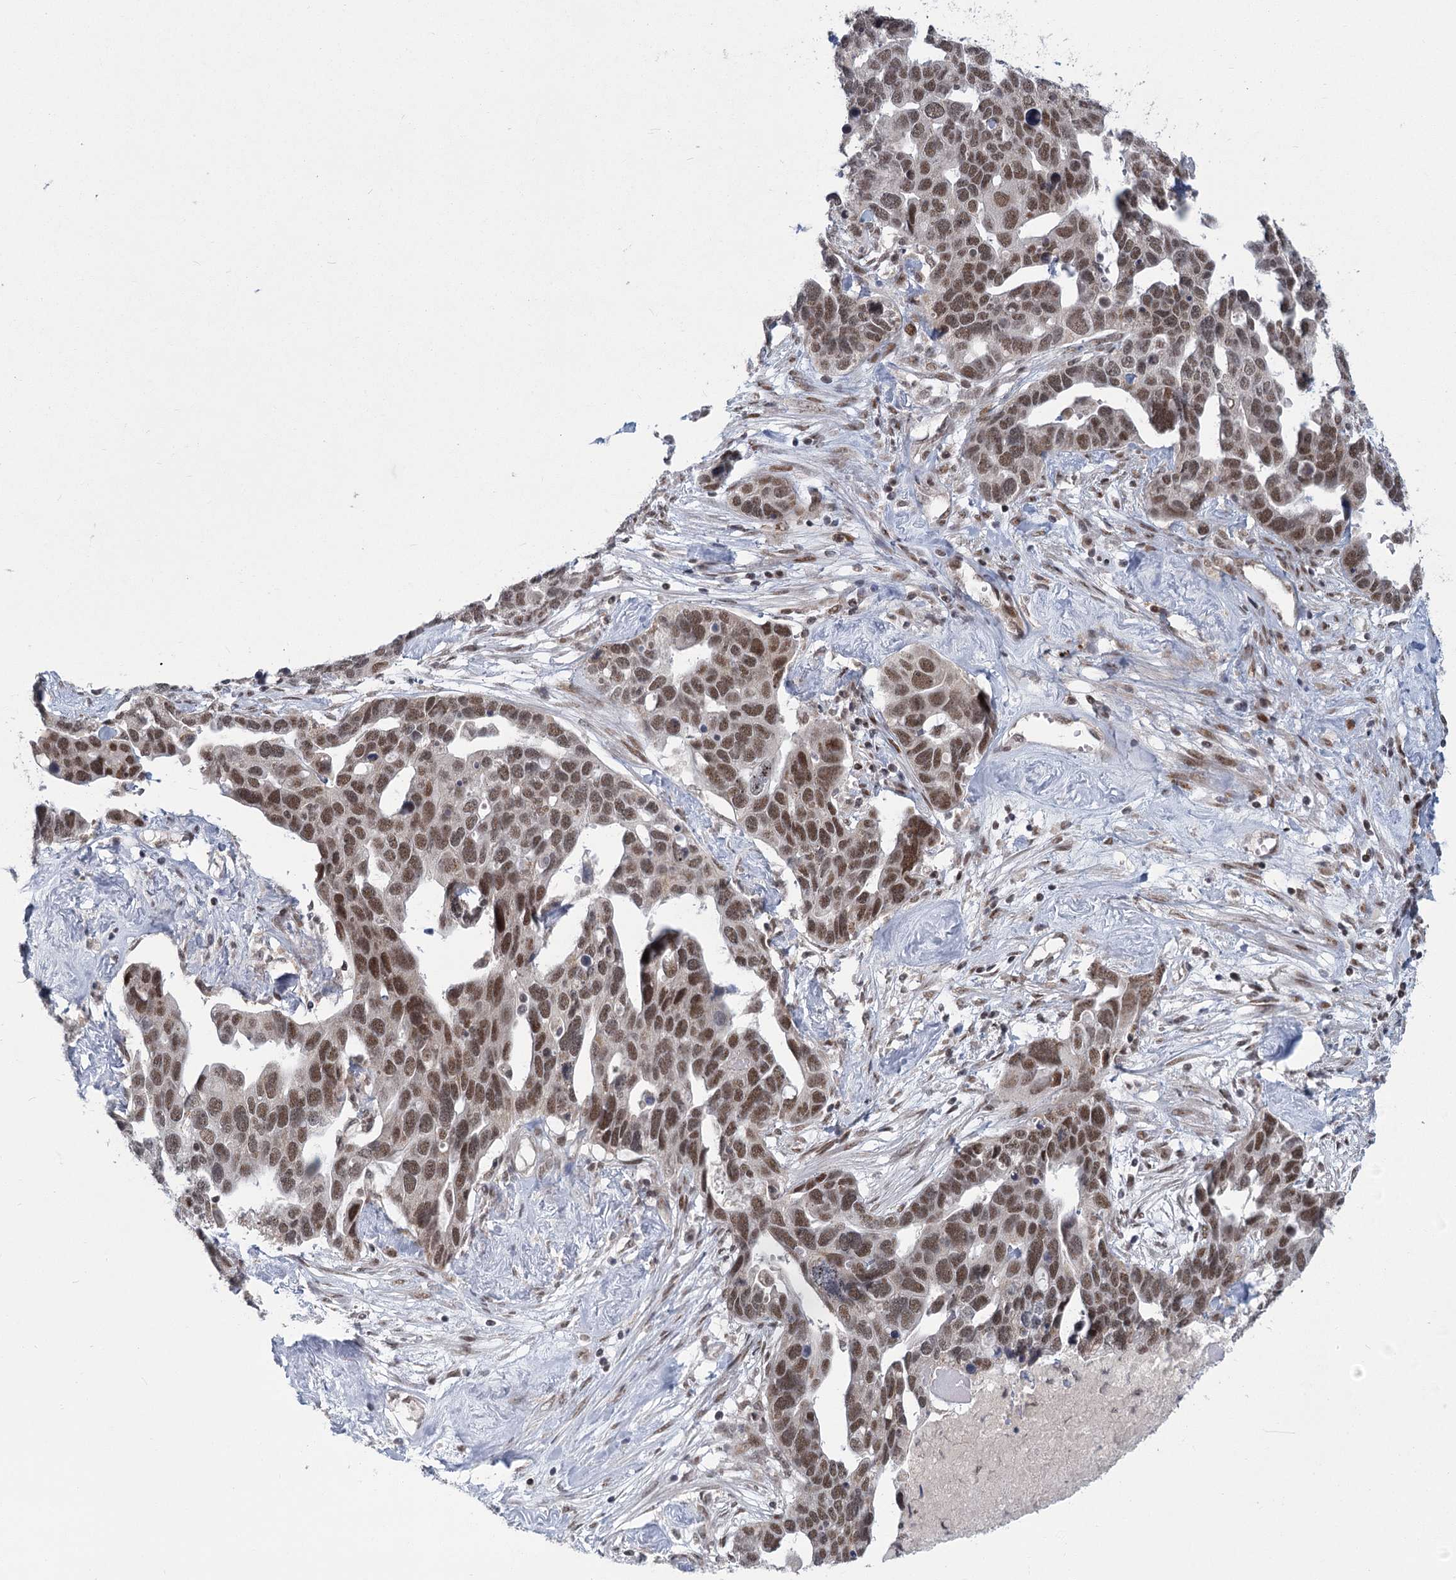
{"staining": {"intensity": "moderate", "quantity": ">75%", "location": "nuclear"}, "tissue": "ovarian cancer", "cell_type": "Tumor cells", "image_type": "cancer", "snomed": [{"axis": "morphology", "description": "Cystadenocarcinoma, serous, NOS"}, {"axis": "topography", "description": "Ovary"}], "caption": "This histopathology image demonstrates IHC staining of ovarian cancer (serous cystadenocarcinoma), with medium moderate nuclear staining in about >75% of tumor cells.", "gene": "CIB4", "patient": {"sex": "female", "age": 54}}